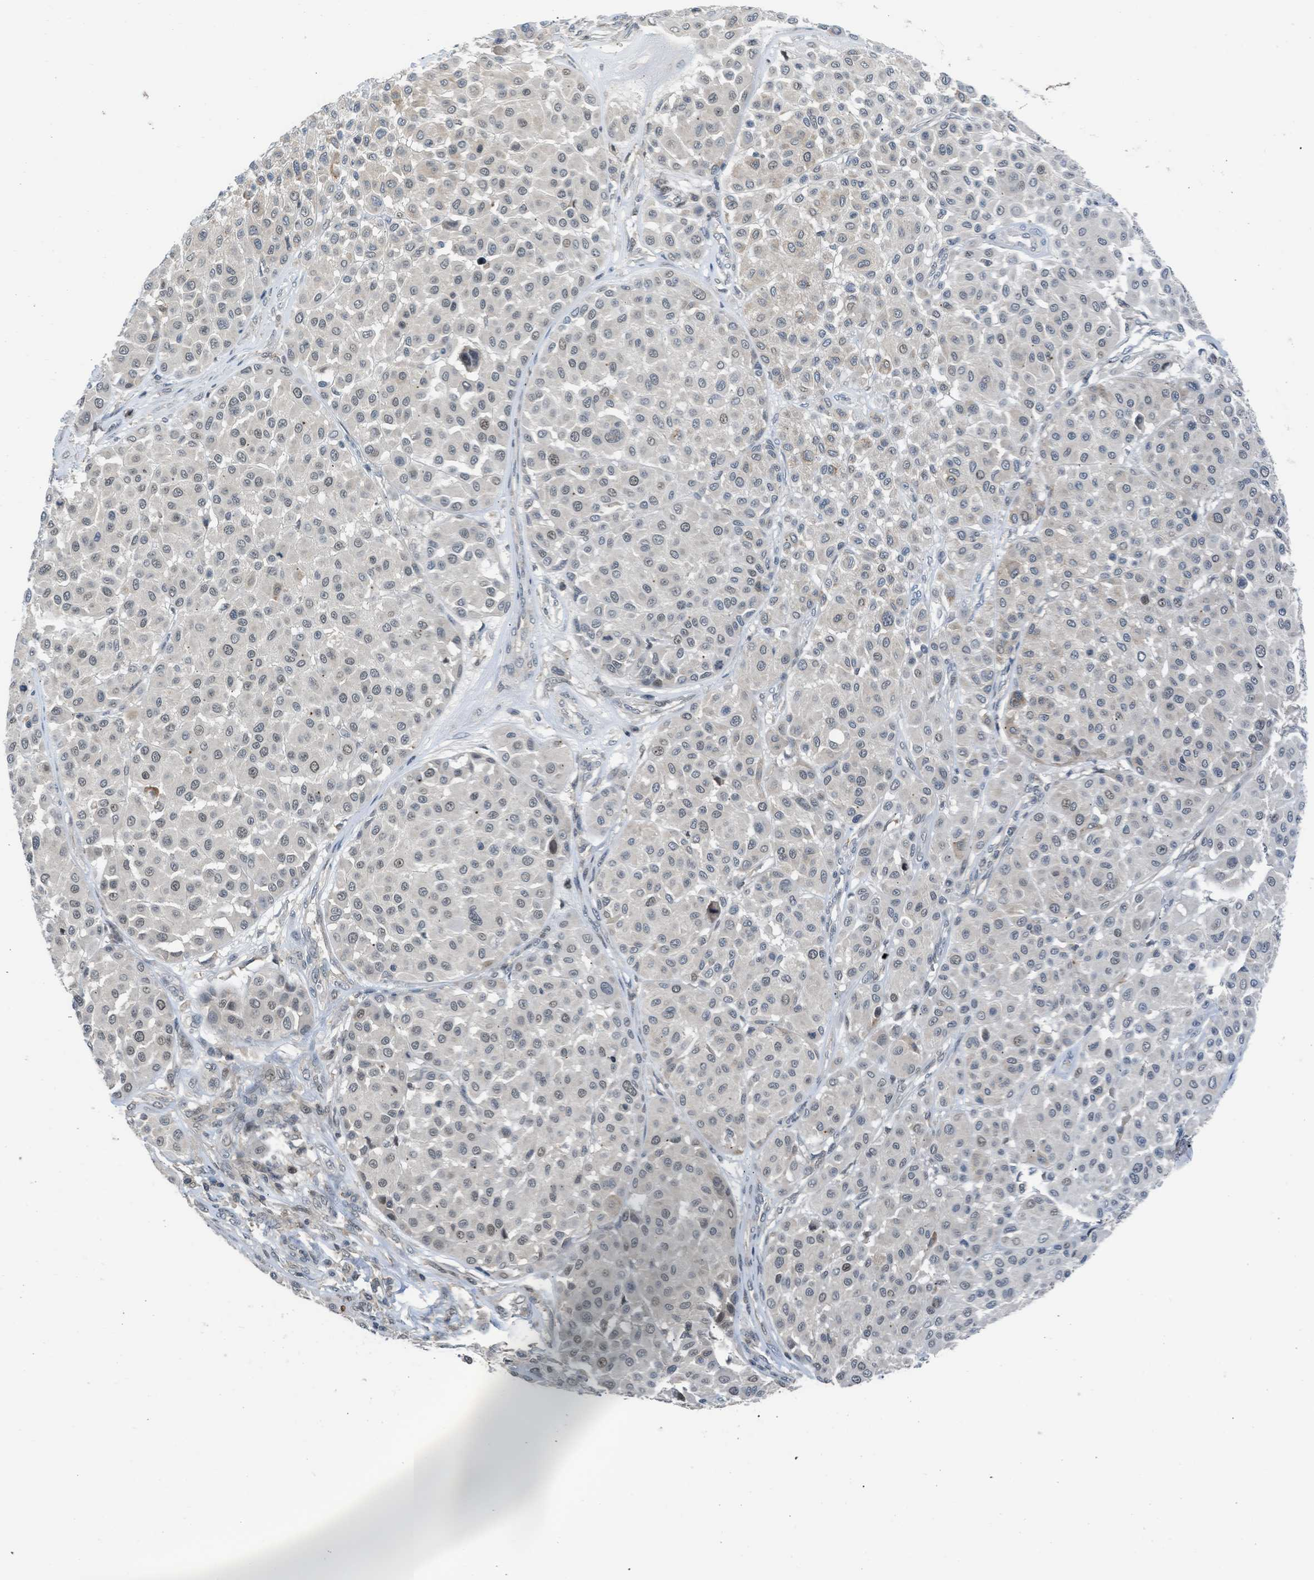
{"staining": {"intensity": "weak", "quantity": "<25%", "location": "nuclear"}, "tissue": "melanoma", "cell_type": "Tumor cells", "image_type": "cancer", "snomed": [{"axis": "morphology", "description": "Malignant melanoma, Metastatic site"}, {"axis": "topography", "description": "Soft tissue"}], "caption": "Tumor cells are negative for brown protein staining in malignant melanoma (metastatic site).", "gene": "TTBK2", "patient": {"sex": "male", "age": 41}}